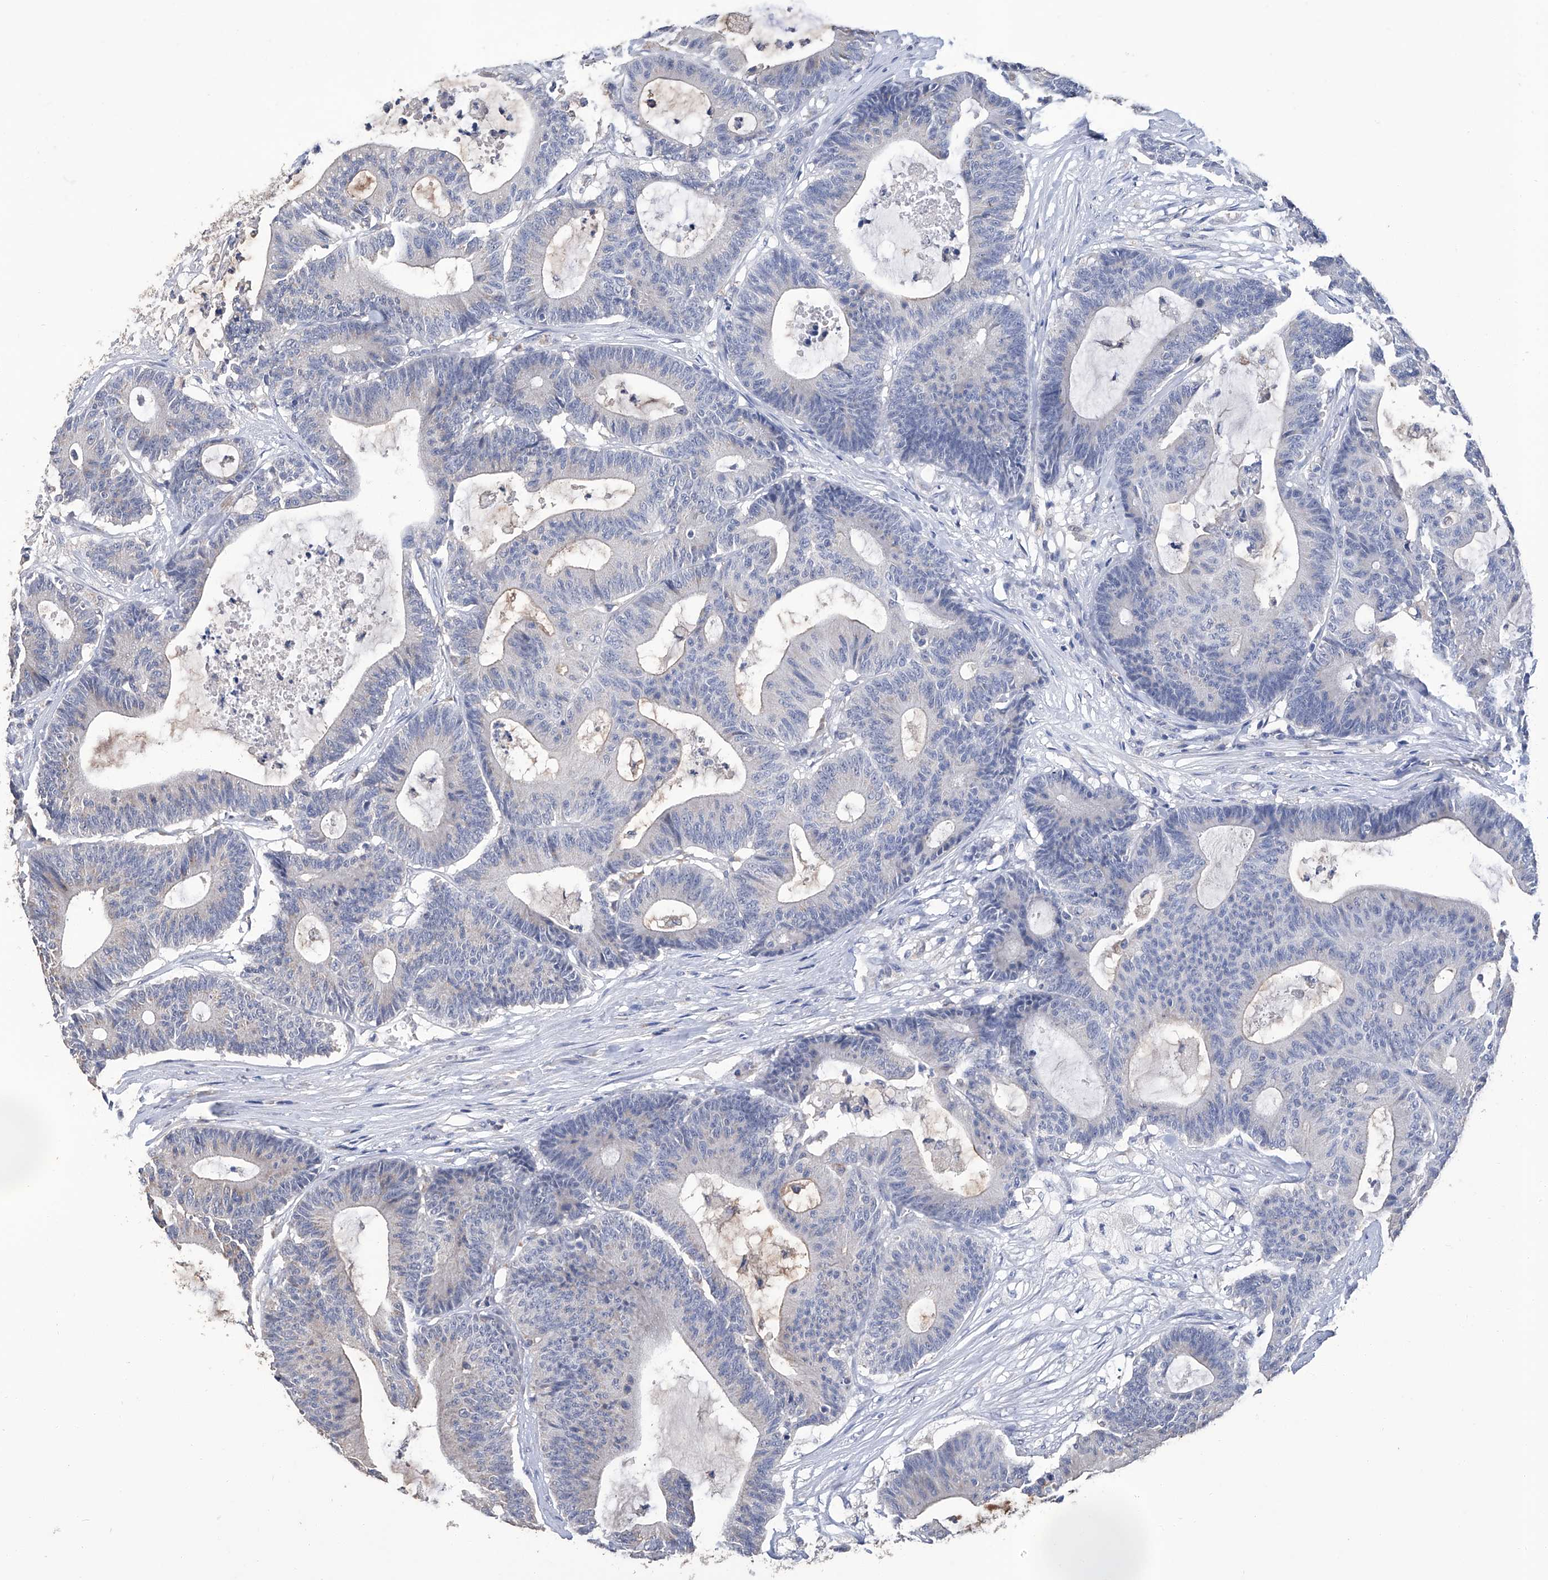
{"staining": {"intensity": "negative", "quantity": "none", "location": "none"}, "tissue": "colorectal cancer", "cell_type": "Tumor cells", "image_type": "cancer", "snomed": [{"axis": "morphology", "description": "Adenocarcinoma, NOS"}, {"axis": "topography", "description": "Colon"}], "caption": "Immunohistochemistry micrograph of neoplastic tissue: colorectal cancer (adenocarcinoma) stained with DAB (3,3'-diaminobenzidine) shows no significant protein positivity in tumor cells.", "gene": "GPT", "patient": {"sex": "female", "age": 84}}